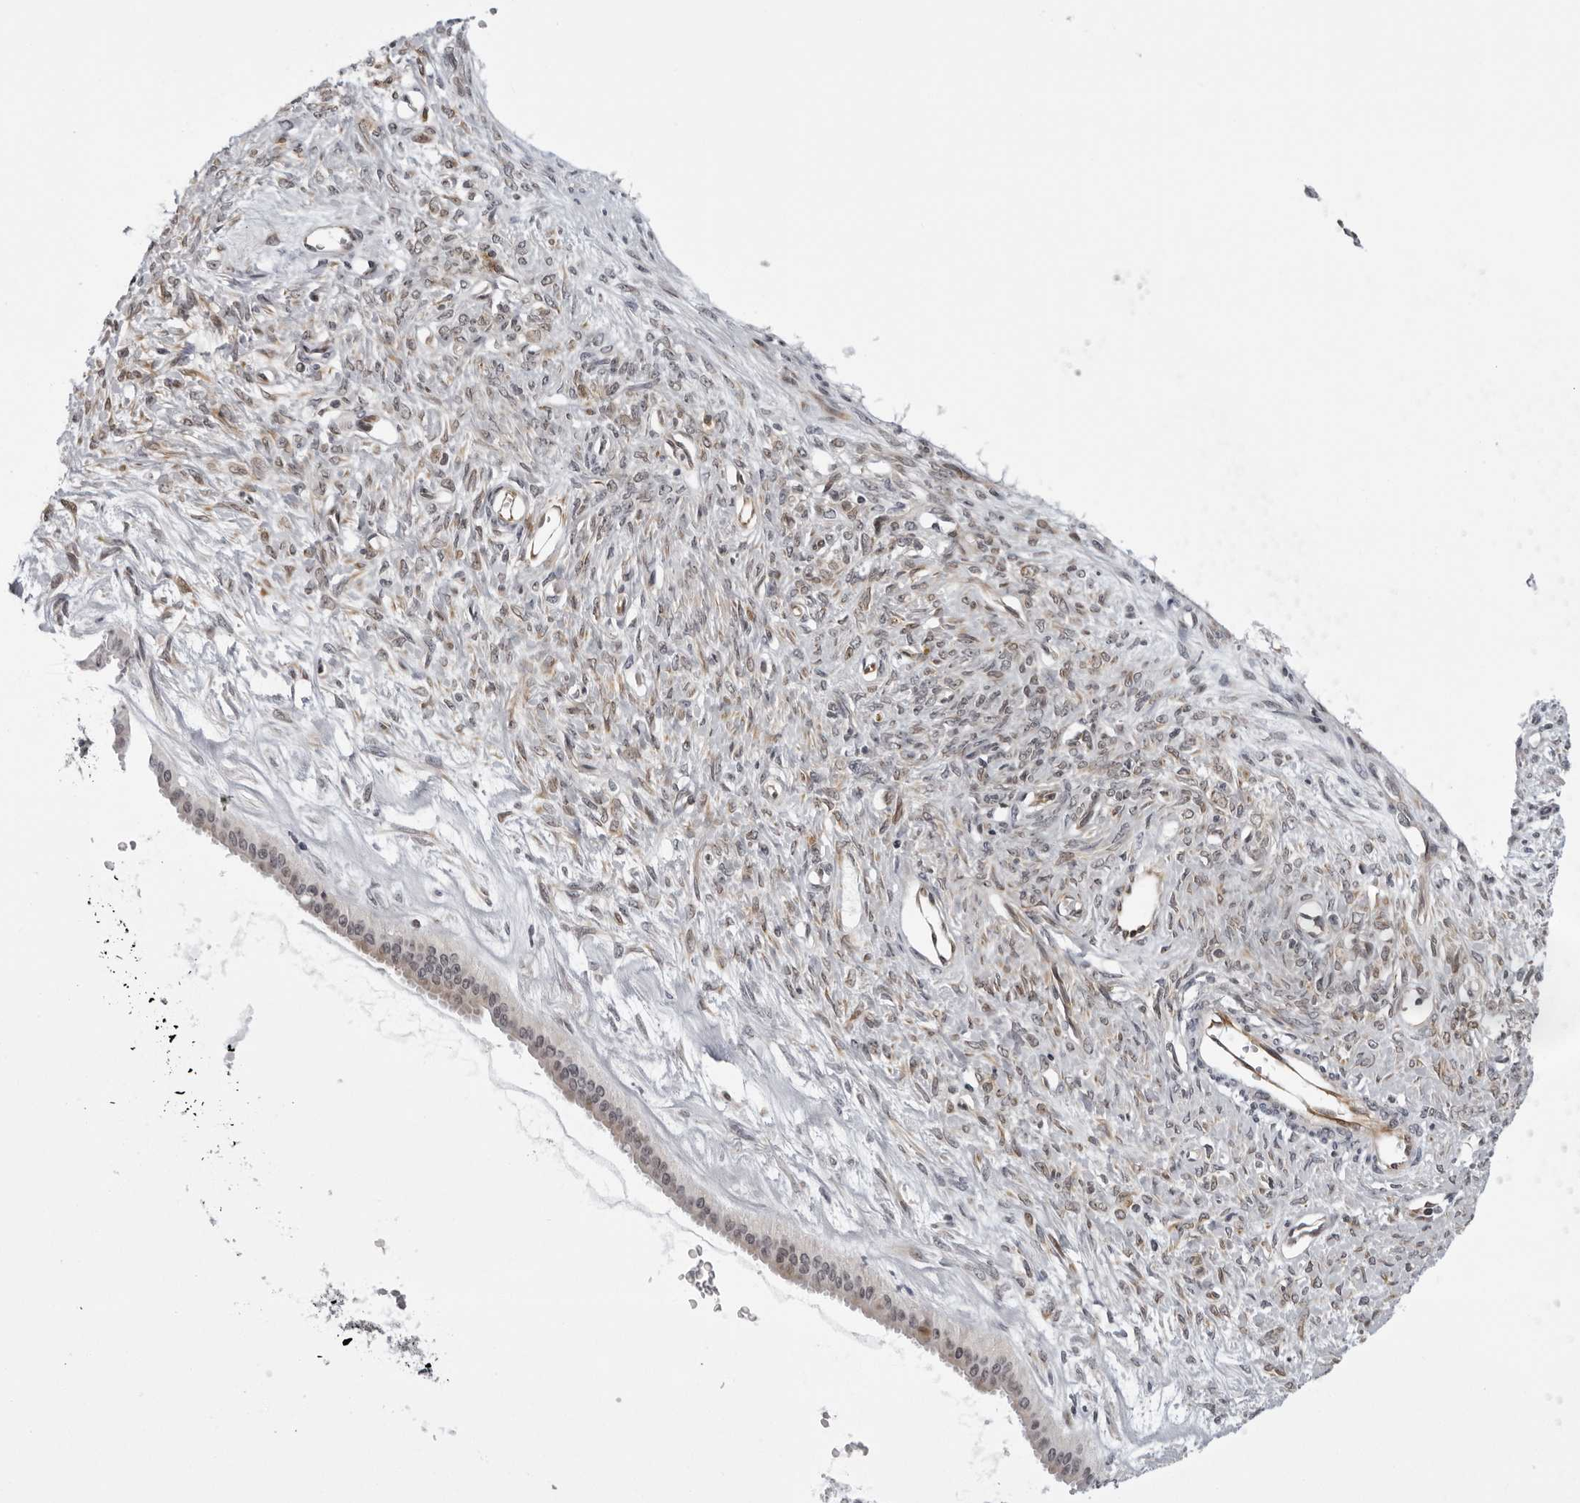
{"staining": {"intensity": "moderate", "quantity": "<25%", "location": "cytoplasmic/membranous"}, "tissue": "ovarian cancer", "cell_type": "Tumor cells", "image_type": "cancer", "snomed": [{"axis": "morphology", "description": "Cystadenocarcinoma, mucinous, NOS"}, {"axis": "topography", "description": "Ovary"}], "caption": "Brown immunohistochemical staining in human ovarian cancer (mucinous cystadenocarcinoma) shows moderate cytoplasmic/membranous expression in about <25% of tumor cells.", "gene": "GCSAML", "patient": {"sex": "female", "age": 73}}